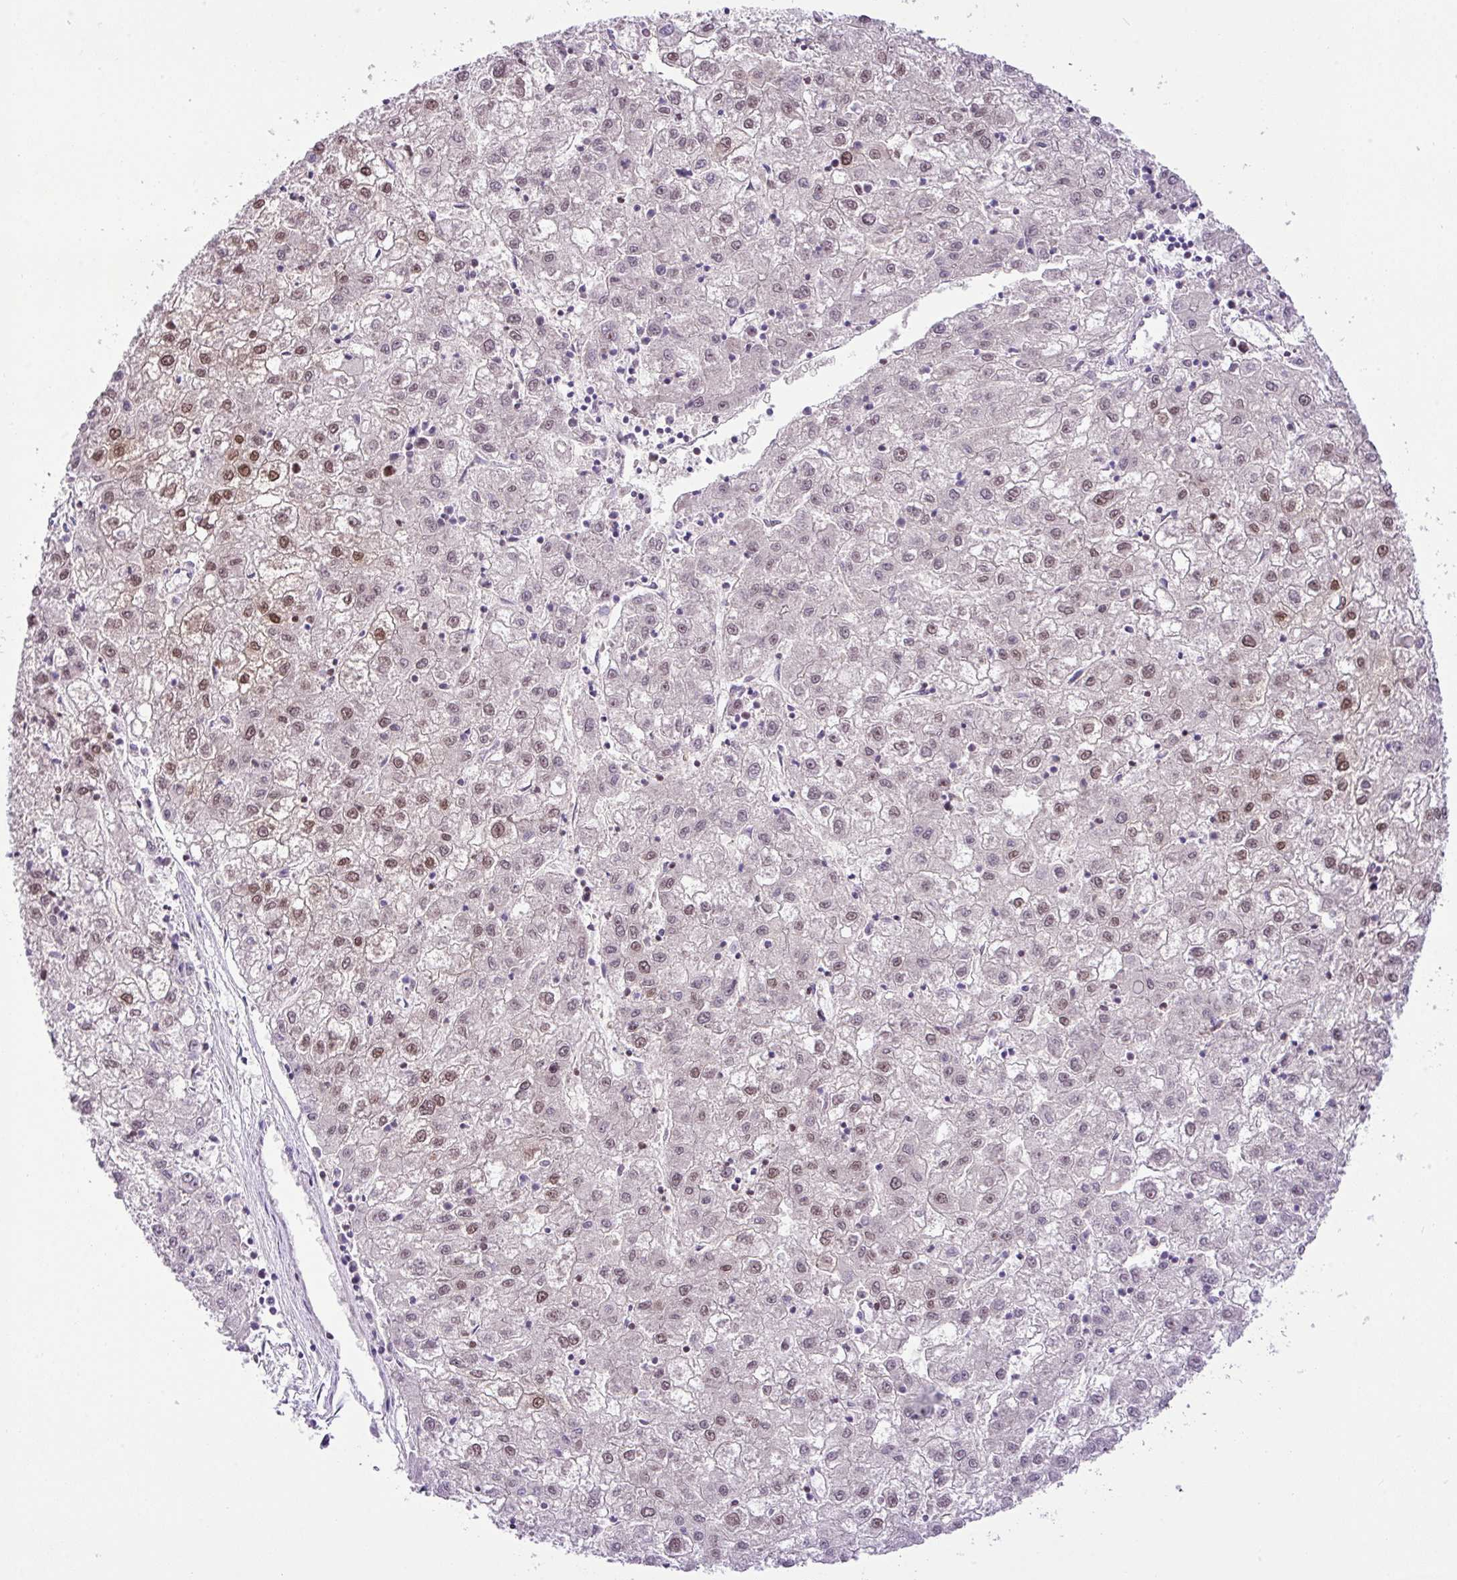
{"staining": {"intensity": "moderate", "quantity": "<25%", "location": "nuclear"}, "tissue": "liver cancer", "cell_type": "Tumor cells", "image_type": "cancer", "snomed": [{"axis": "morphology", "description": "Carcinoma, Hepatocellular, NOS"}, {"axis": "topography", "description": "Liver"}], "caption": "Liver cancer (hepatocellular carcinoma) stained for a protein (brown) displays moderate nuclear positive expression in about <25% of tumor cells.", "gene": "CCDC137", "patient": {"sex": "male", "age": 72}}